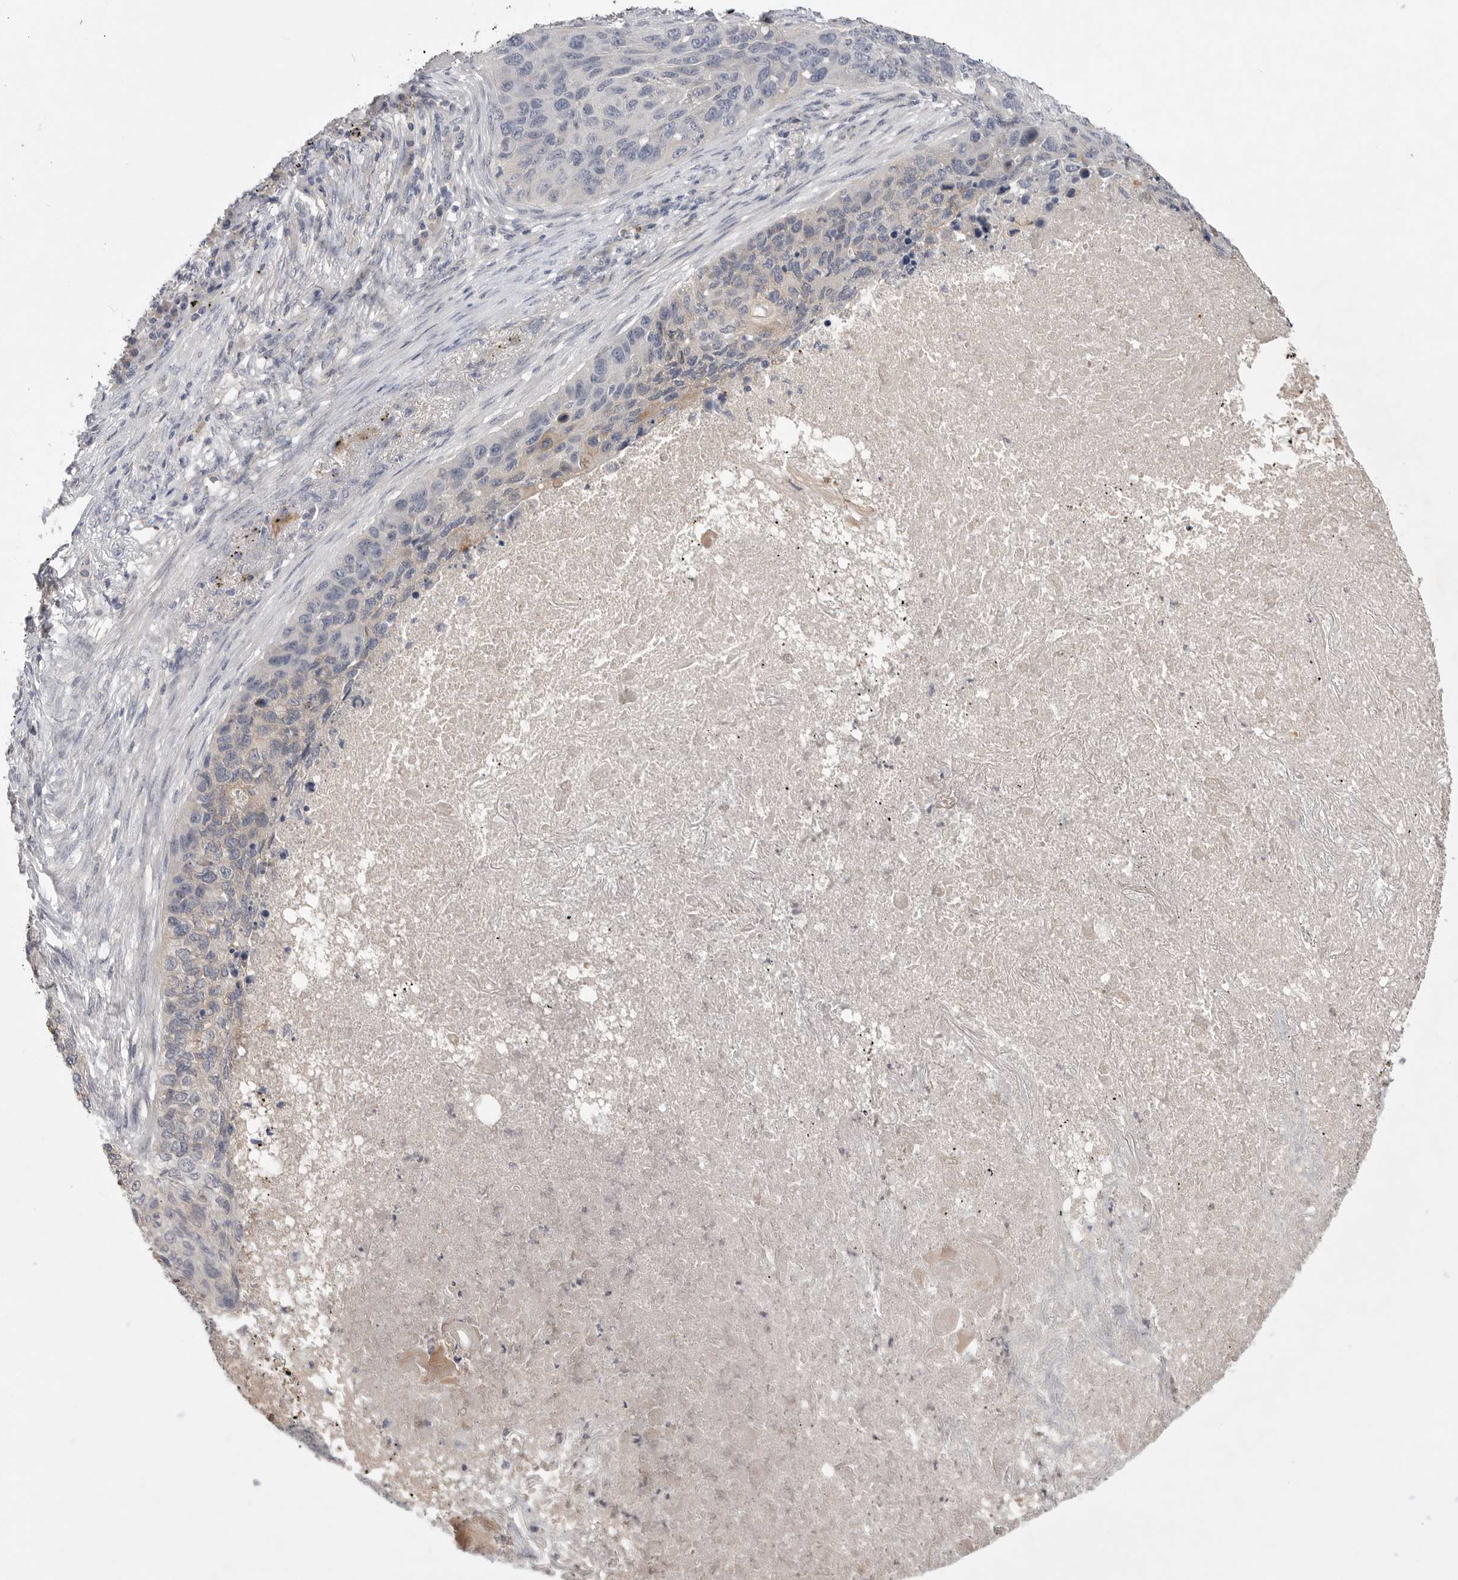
{"staining": {"intensity": "moderate", "quantity": "<25%", "location": "cytoplasmic/membranous"}, "tissue": "lung cancer", "cell_type": "Tumor cells", "image_type": "cancer", "snomed": [{"axis": "morphology", "description": "Squamous cell carcinoma, NOS"}, {"axis": "topography", "description": "Lung"}], "caption": "This photomicrograph reveals IHC staining of human lung squamous cell carcinoma, with low moderate cytoplasmic/membranous staining in approximately <25% of tumor cells.", "gene": "ITGAD", "patient": {"sex": "female", "age": 63}}